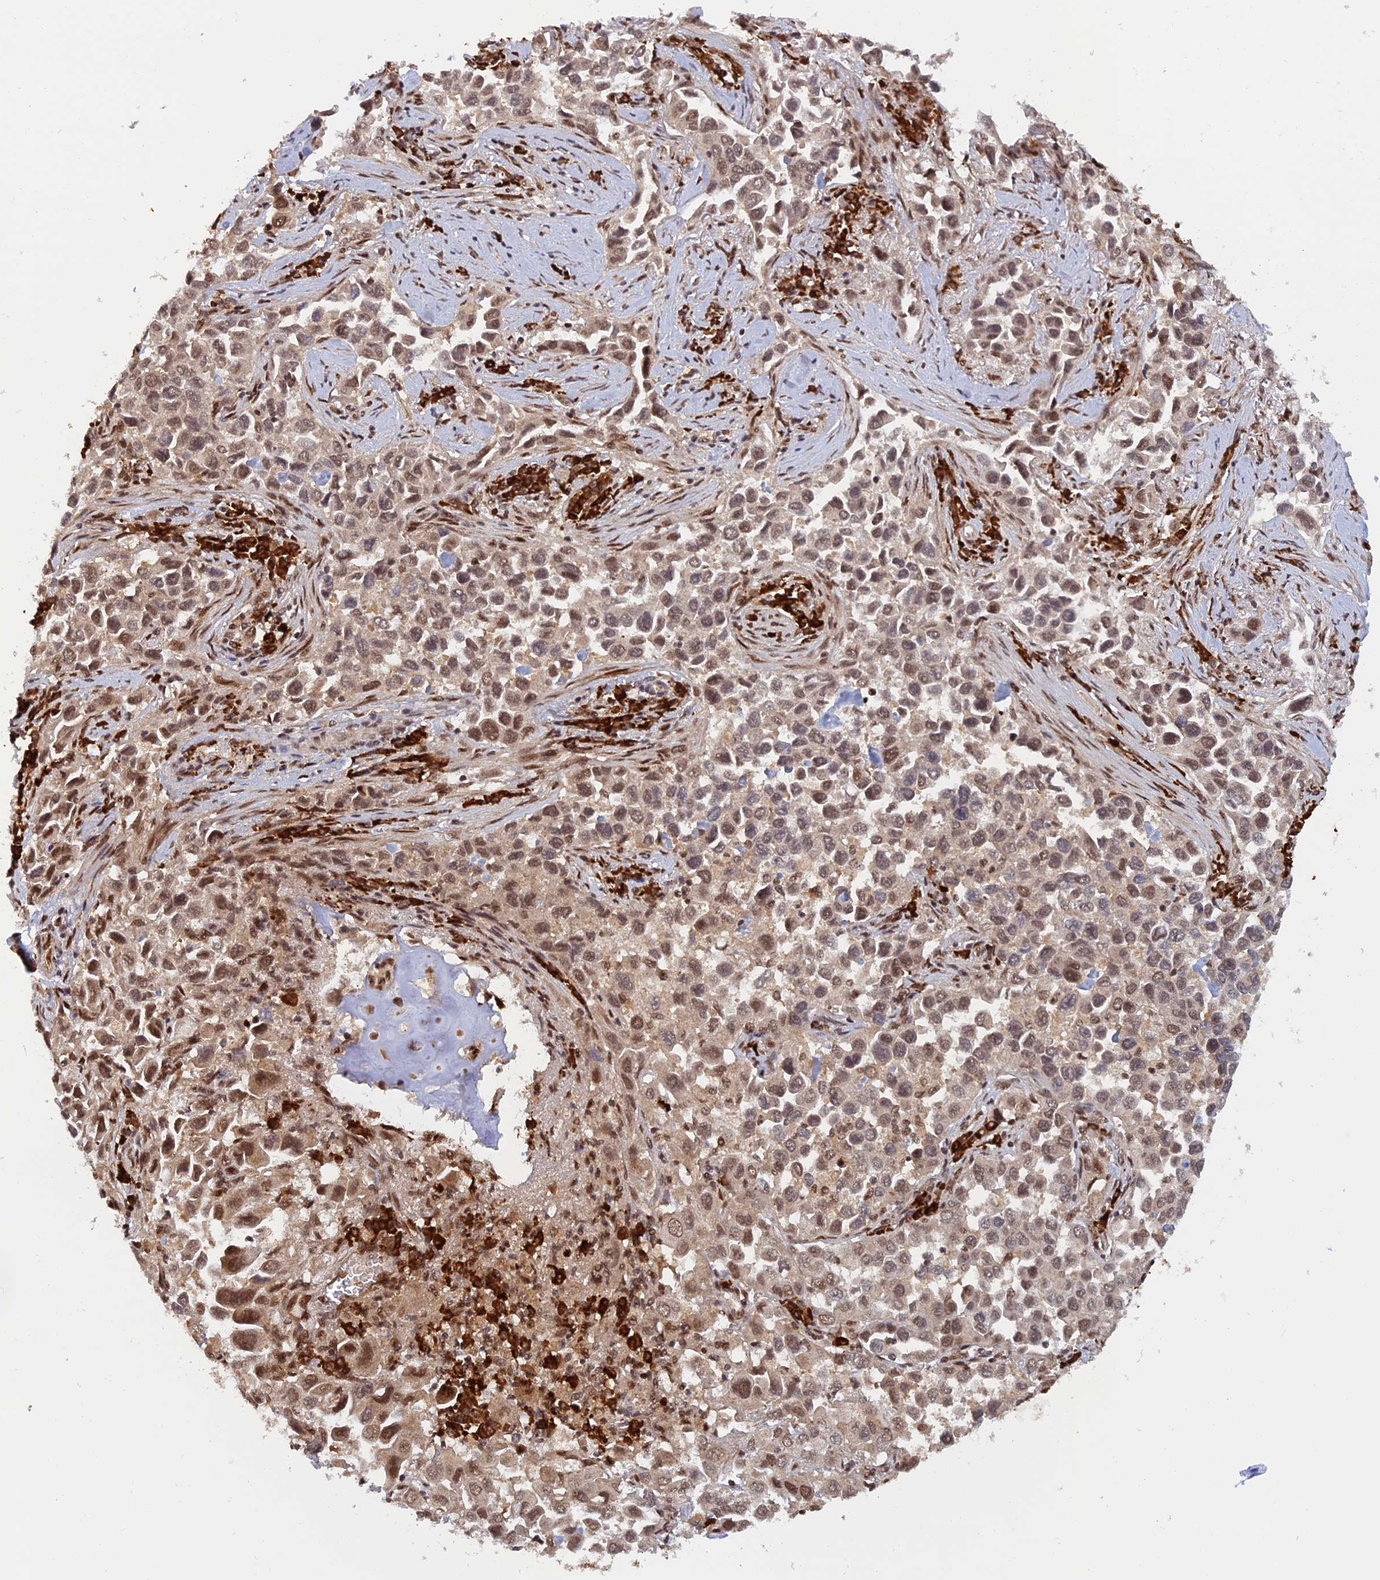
{"staining": {"intensity": "weak", "quantity": ">75%", "location": "nuclear"}, "tissue": "lung cancer", "cell_type": "Tumor cells", "image_type": "cancer", "snomed": [{"axis": "morphology", "description": "Adenocarcinoma, NOS"}, {"axis": "topography", "description": "Lung"}], "caption": "An immunohistochemistry (IHC) image of tumor tissue is shown. Protein staining in brown shows weak nuclear positivity in lung cancer (adenocarcinoma) within tumor cells.", "gene": "ZNF565", "patient": {"sex": "female", "age": 76}}